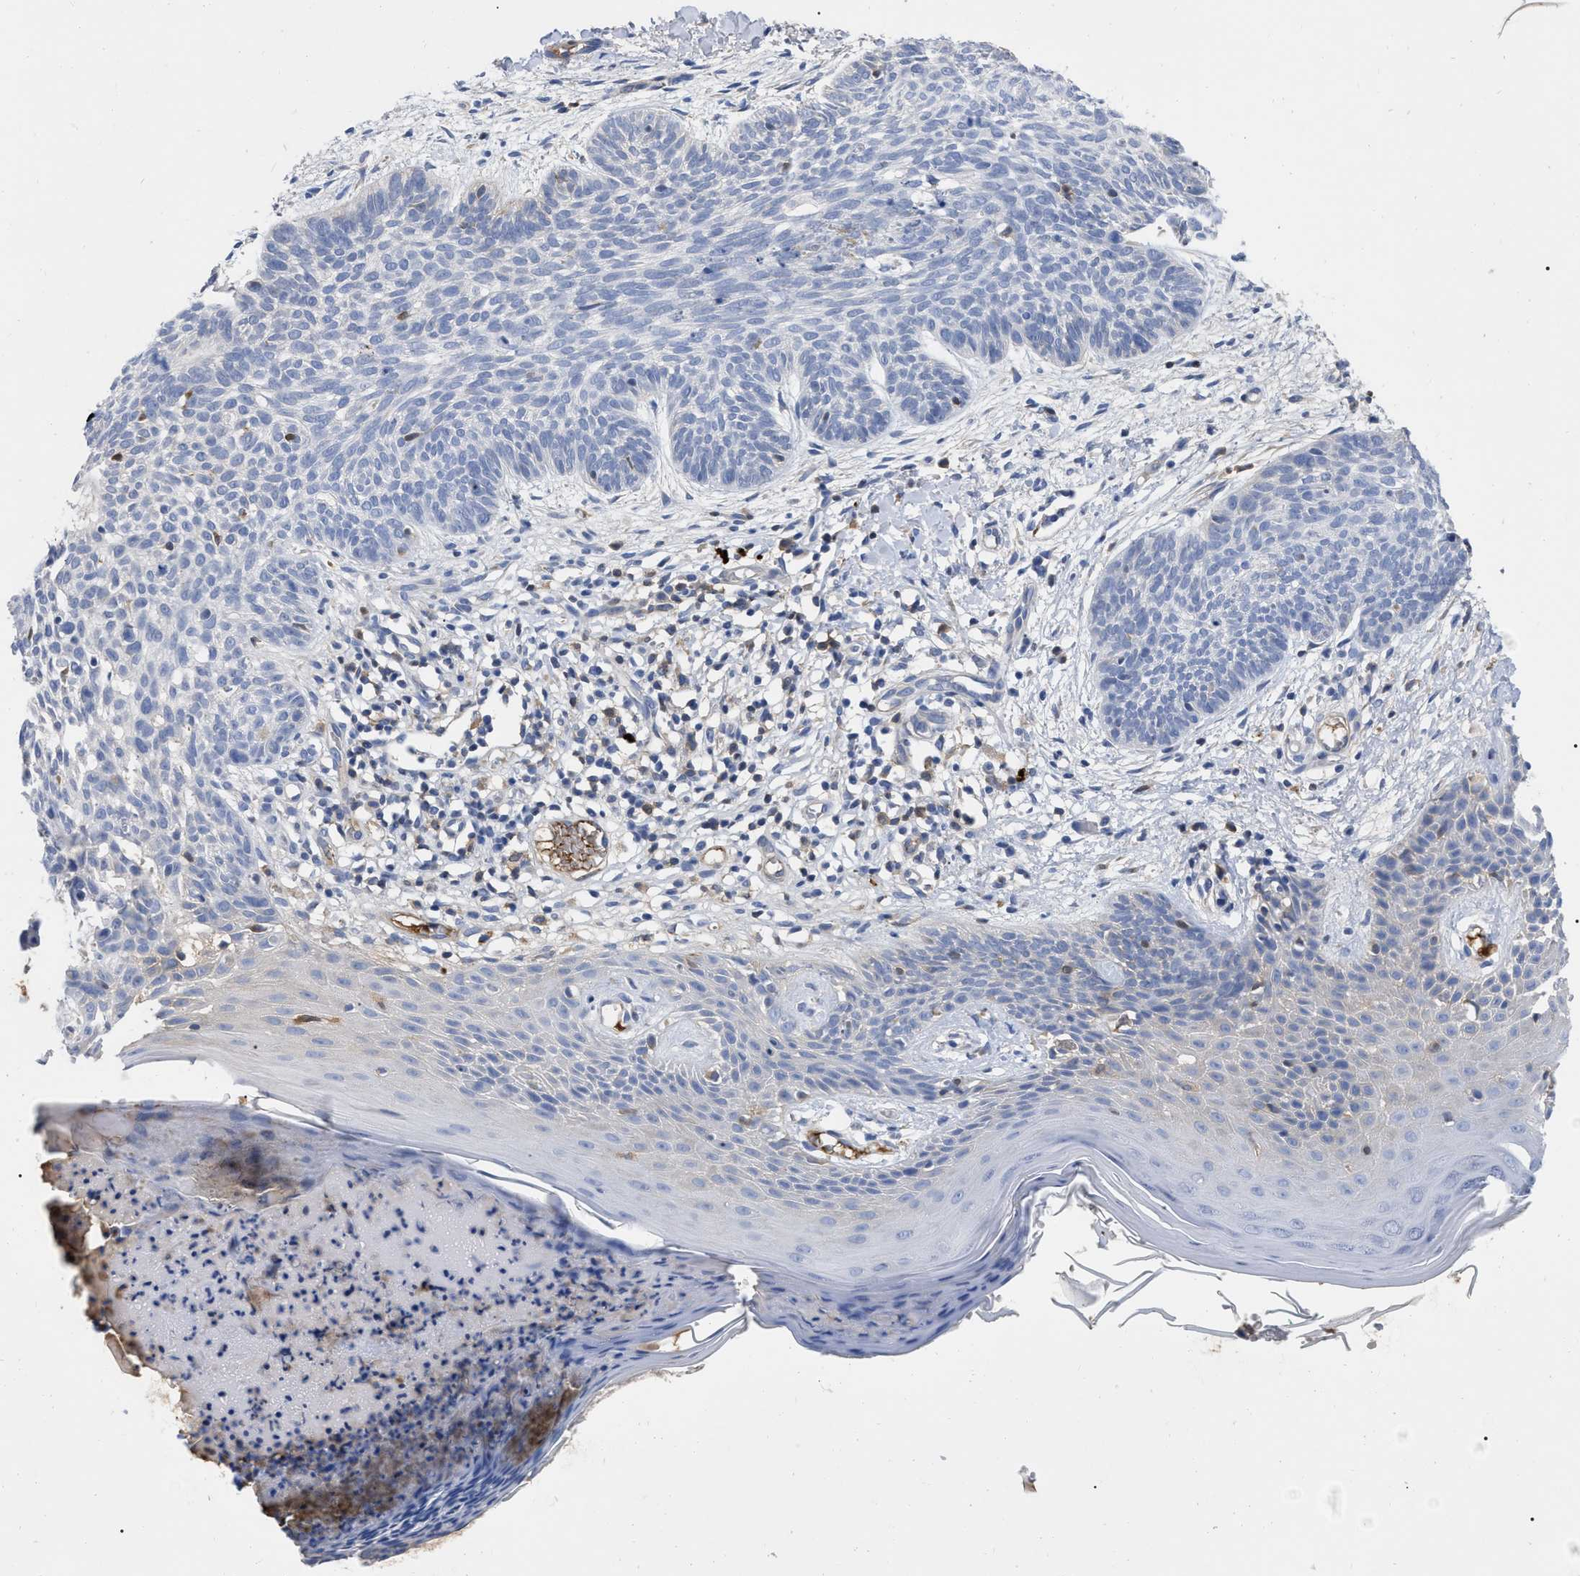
{"staining": {"intensity": "negative", "quantity": "none", "location": "none"}, "tissue": "skin cancer", "cell_type": "Tumor cells", "image_type": "cancer", "snomed": [{"axis": "morphology", "description": "Basal cell carcinoma"}, {"axis": "topography", "description": "Skin"}], "caption": "Immunohistochemistry image of skin cancer stained for a protein (brown), which displays no staining in tumor cells.", "gene": "IGHV5-51", "patient": {"sex": "female", "age": 59}}